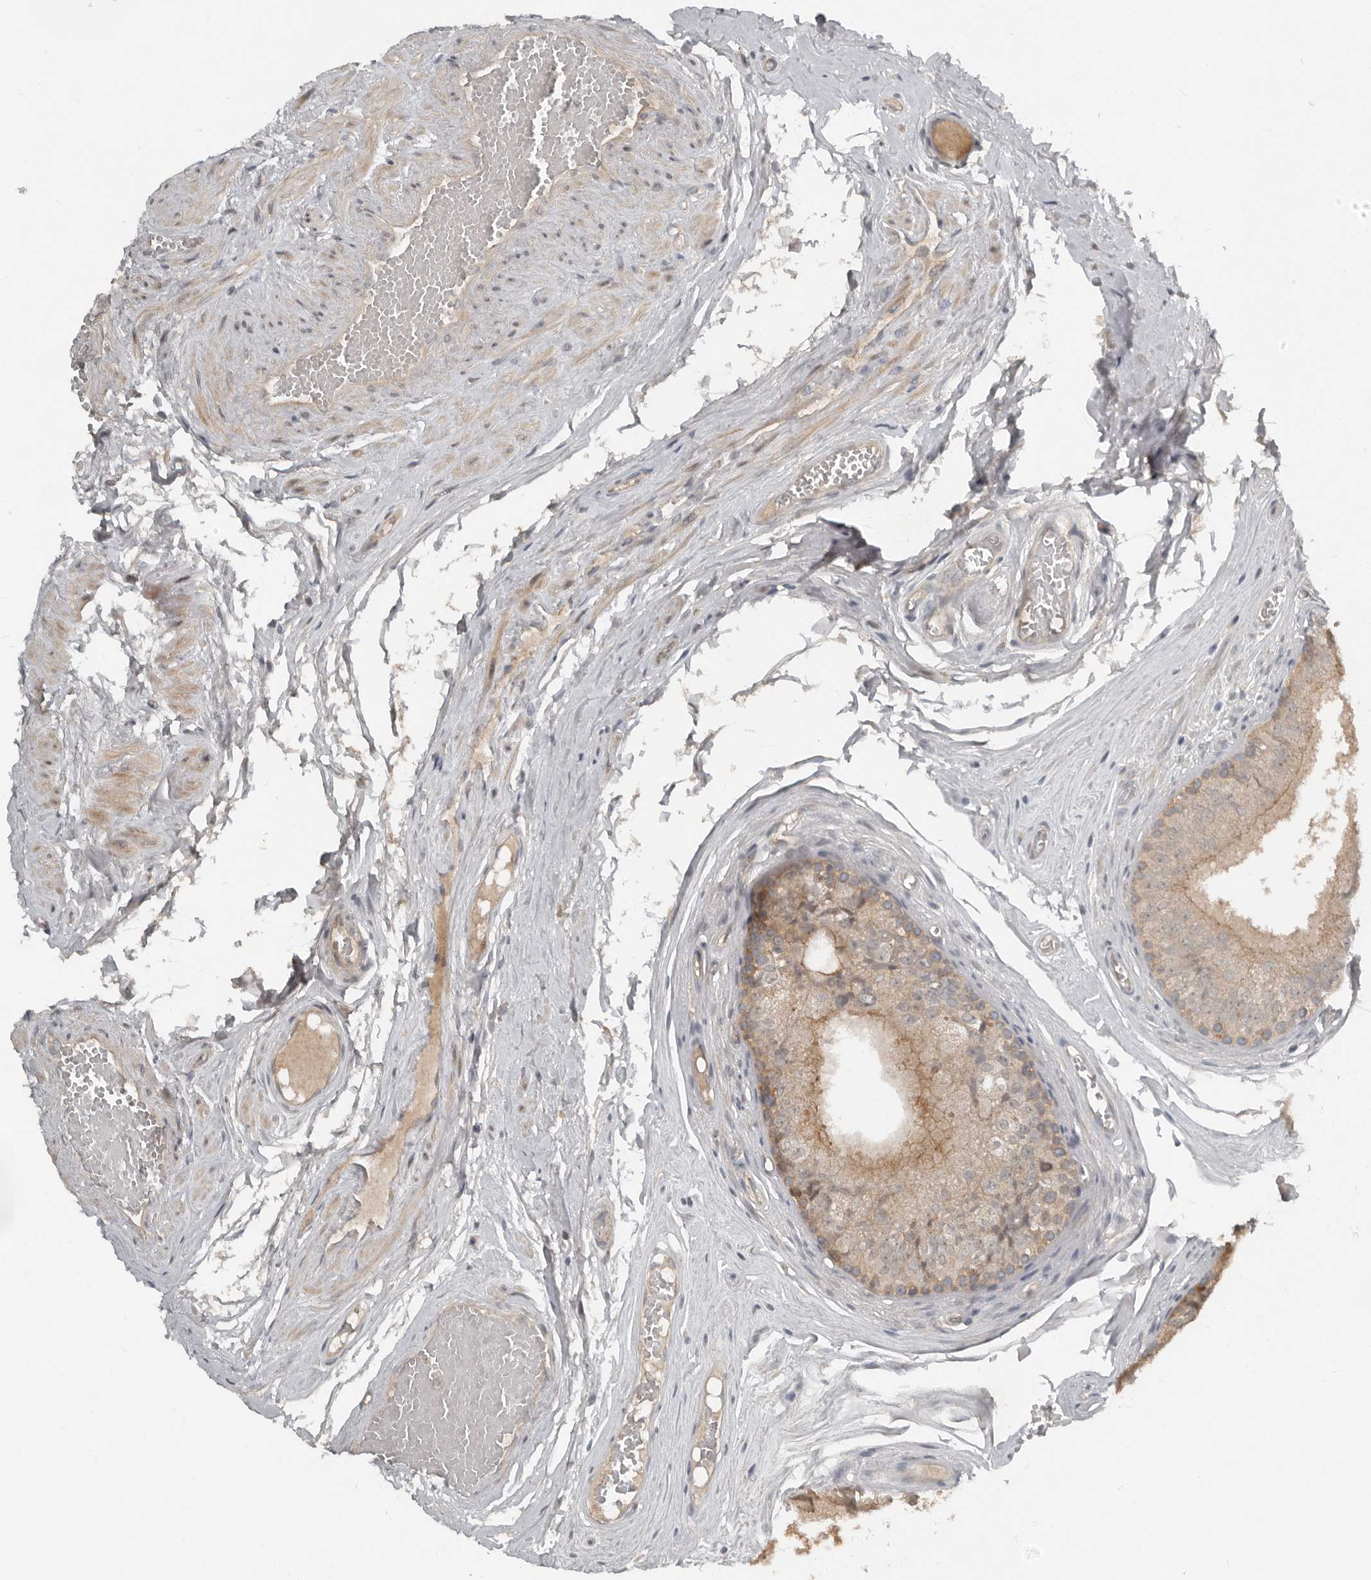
{"staining": {"intensity": "weak", "quantity": "25%-75%", "location": "cytoplasmic/membranous"}, "tissue": "epididymis", "cell_type": "Glandular cells", "image_type": "normal", "snomed": [{"axis": "morphology", "description": "Normal tissue, NOS"}, {"axis": "topography", "description": "Epididymis"}], "caption": "IHC histopathology image of benign epididymis: human epididymis stained using immunohistochemistry shows low levels of weak protein expression localized specifically in the cytoplasmic/membranous of glandular cells, appearing as a cytoplasmic/membranous brown color.", "gene": "TEAD3", "patient": {"sex": "male", "age": 79}}